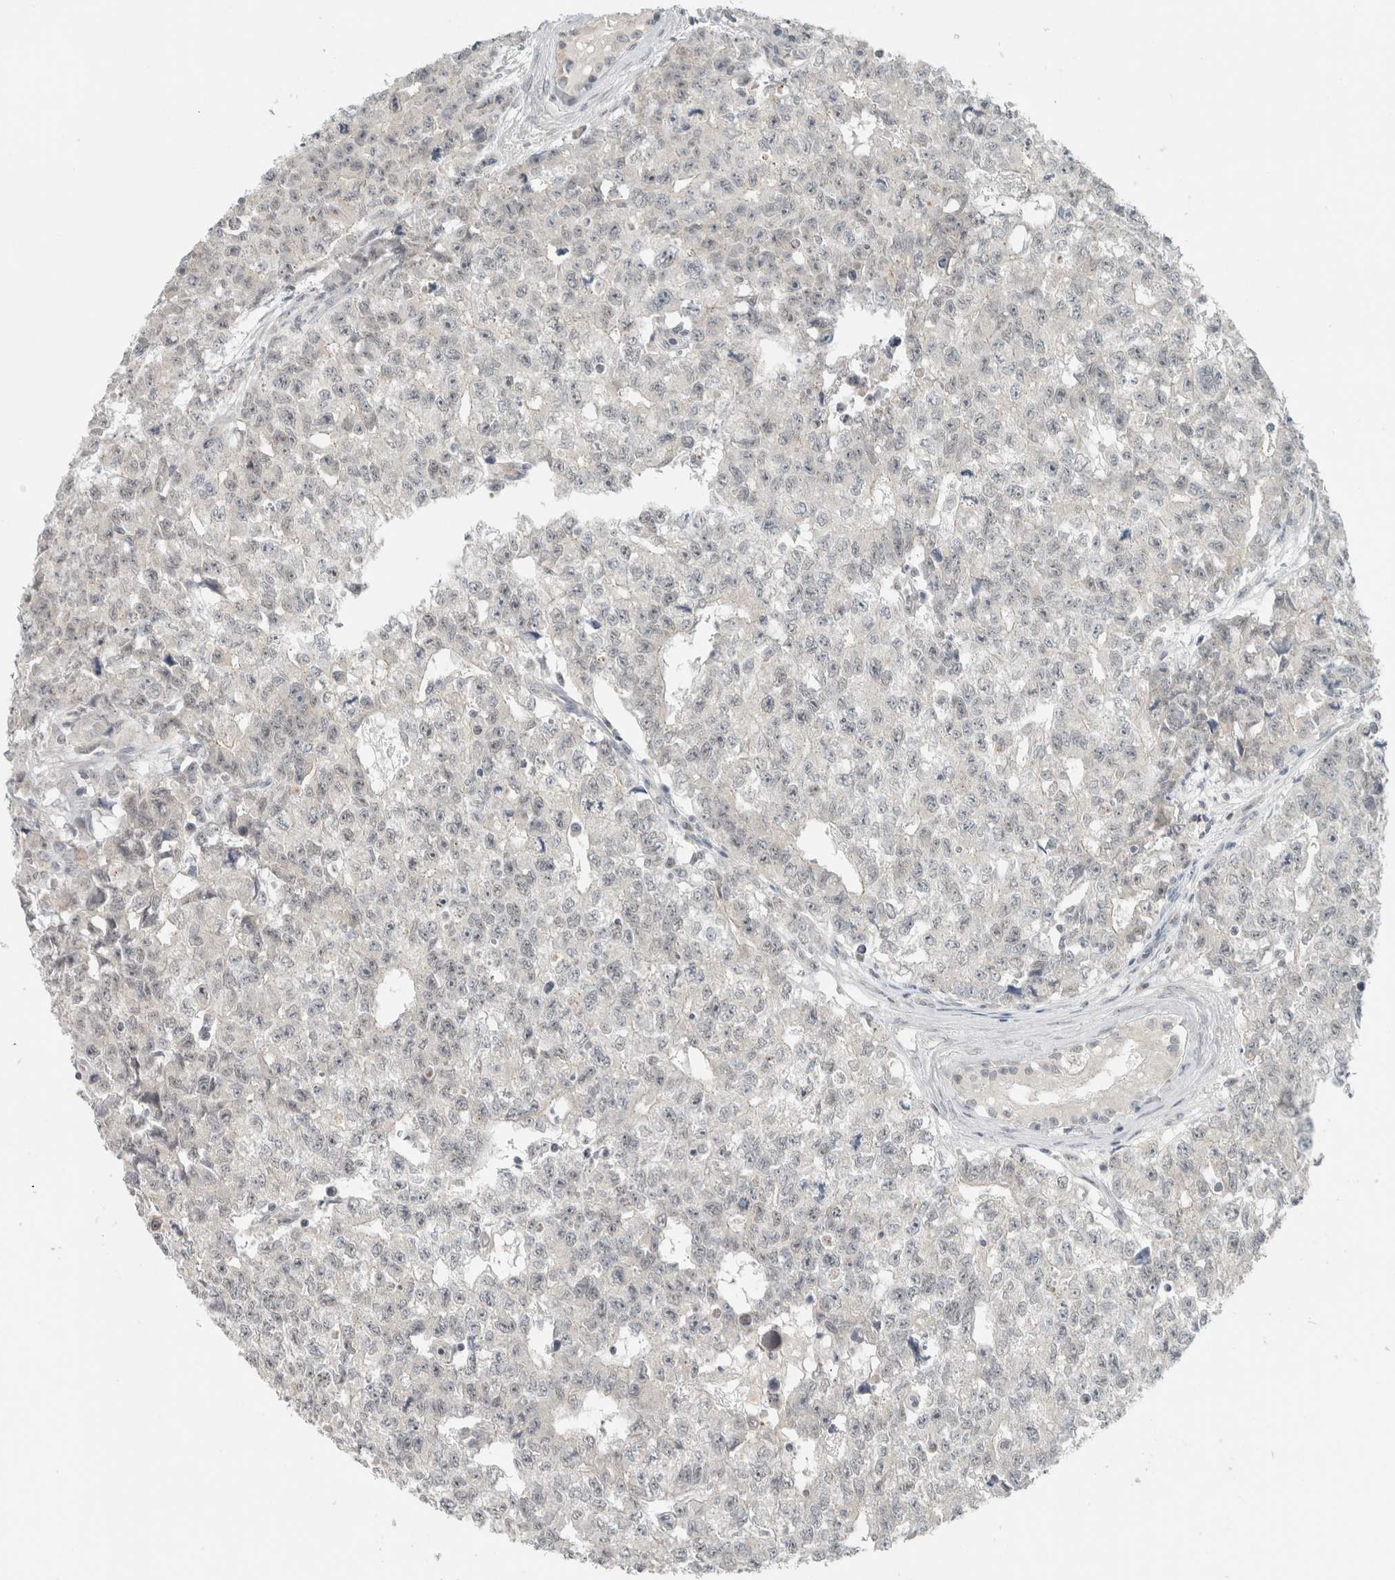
{"staining": {"intensity": "negative", "quantity": "none", "location": "none"}, "tissue": "testis cancer", "cell_type": "Tumor cells", "image_type": "cancer", "snomed": [{"axis": "morphology", "description": "Carcinoma, Embryonal, NOS"}, {"axis": "topography", "description": "Testis"}], "caption": "Testis cancer (embryonal carcinoma) was stained to show a protein in brown. There is no significant expression in tumor cells.", "gene": "TRIT1", "patient": {"sex": "male", "age": 28}}